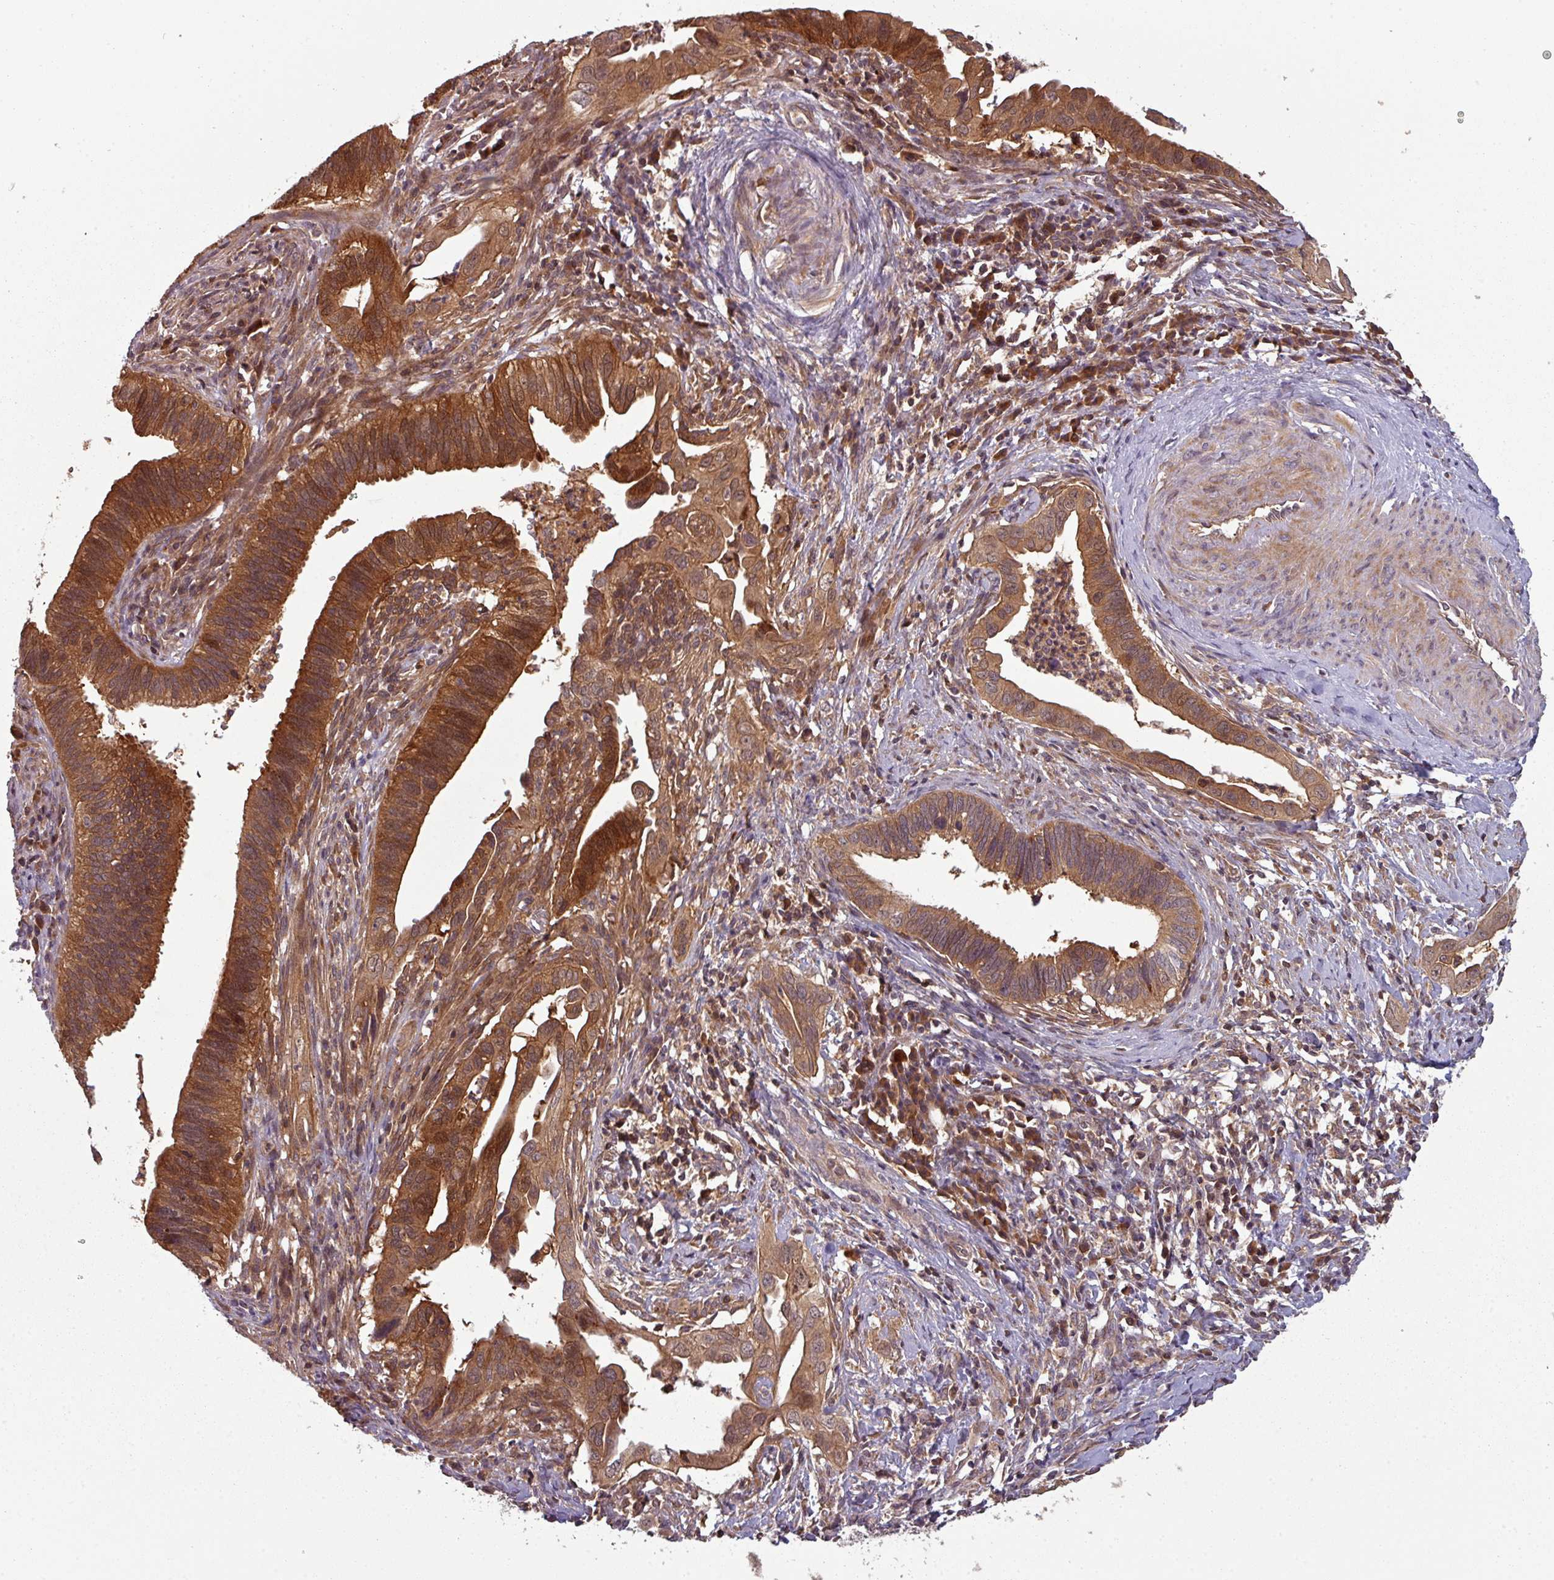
{"staining": {"intensity": "strong", "quantity": ">75%", "location": "cytoplasmic/membranous,nuclear"}, "tissue": "cervical cancer", "cell_type": "Tumor cells", "image_type": "cancer", "snomed": [{"axis": "morphology", "description": "Adenocarcinoma, NOS"}, {"axis": "topography", "description": "Cervix"}], "caption": "Protein staining of cervical cancer tissue shows strong cytoplasmic/membranous and nuclear expression in about >75% of tumor cells.", "gene": "GSKIP", "patient": {"sex": "female", "age": 42}}